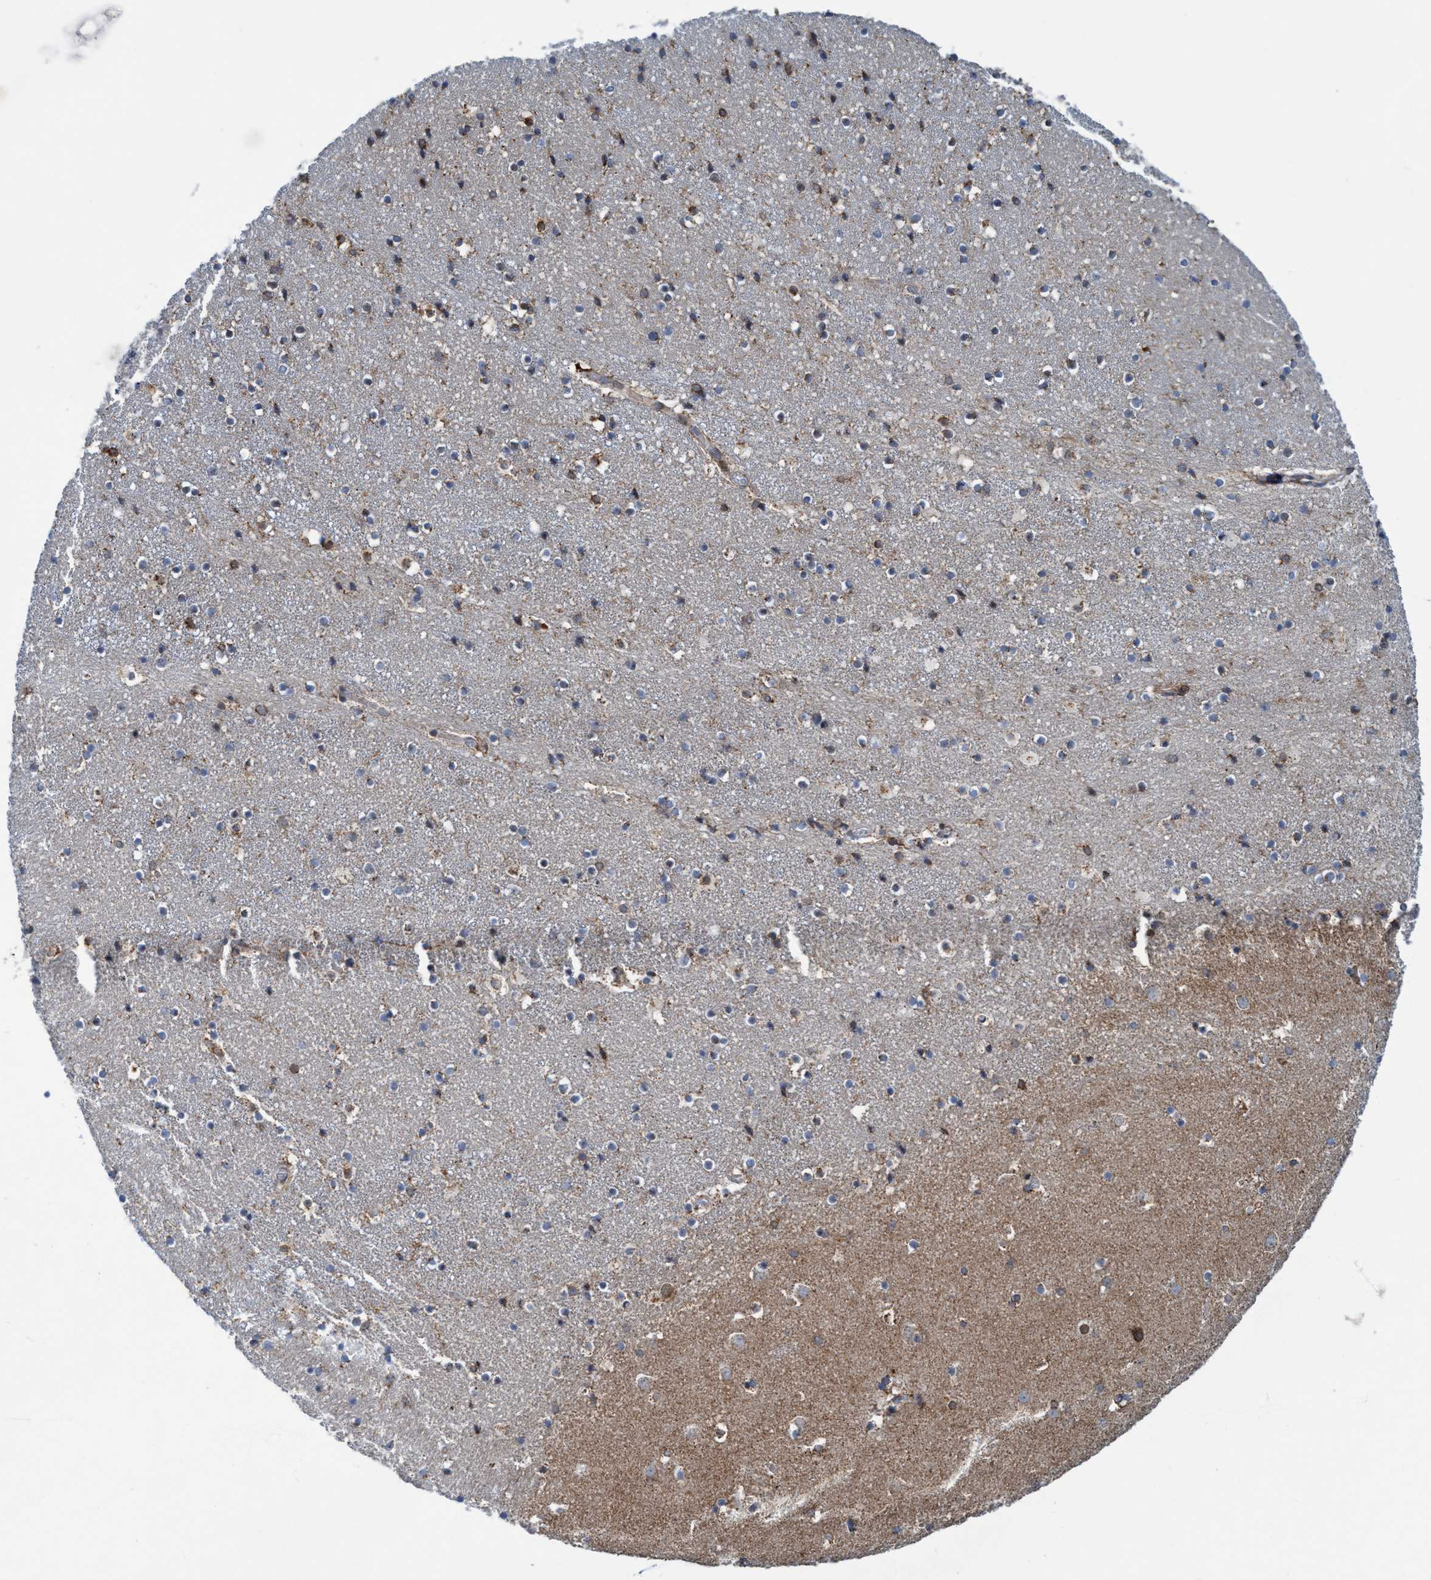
{"staining": {"intensity": "moderate", "quantity": "<25%", "location": "cytoplasmic/membranous"}, "tissue": "caudate", "cell_type": "Glial cells", "image_type": "normal", "snomed": [{"axis": "morphology", "description": "Normal tissue, NOS"}, {"axis": "topography", "description": "Lateral ventricle wall"}], "caption": "Caudate stained with immunohistochemistry exhibits moderate cytoplasmic/membranous expression in about <25% of glial cells.", "gene": "SLC16A3", "patient": {"sex": "male", "age": 45}}